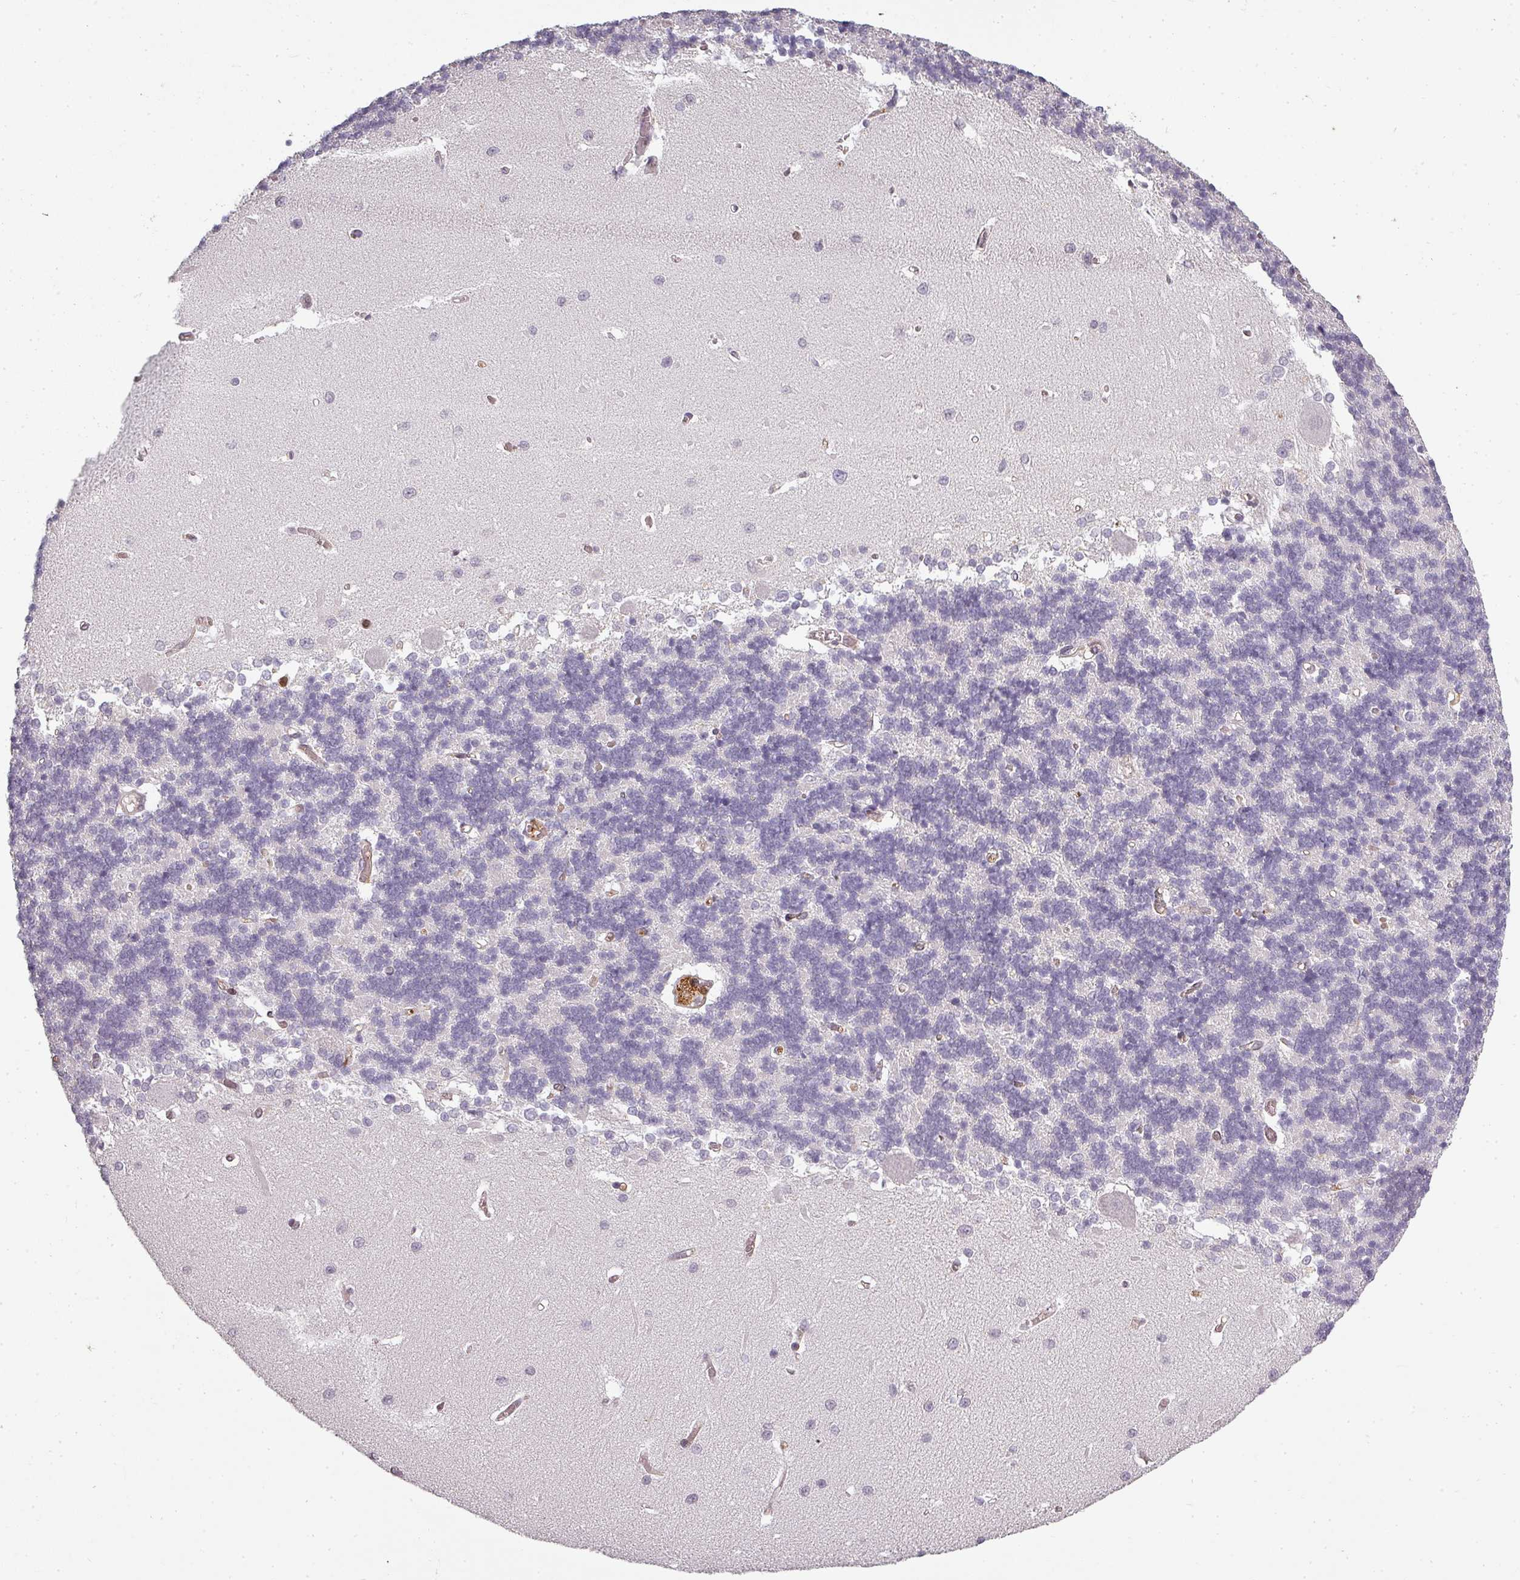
{"staining": {"intensity": "negative", "quantity": "none", "location": "none"}, "tissue": "cerebellum", "cell_type": "Cells in granular layer", "image_type": "normal", "snomed": [{"axis": "morphology", "description": "Normal tissue, NOS"}, {"axis": "topography", "description": "Cerebellum"}], "caption": "A high-resolution micrograph shows immunohistochemistry staining of unremarkable cerebellum, which reveals no significant staining in cells in granular layer. (Stains: DAB (3,3'-diaminobenzidine) IHC with hematoxylin counter stain, Microscopy: brightfield microscopy at high magnification).", "gene": "CLIC1", "patient": {"sex": "male", "age": 37}}